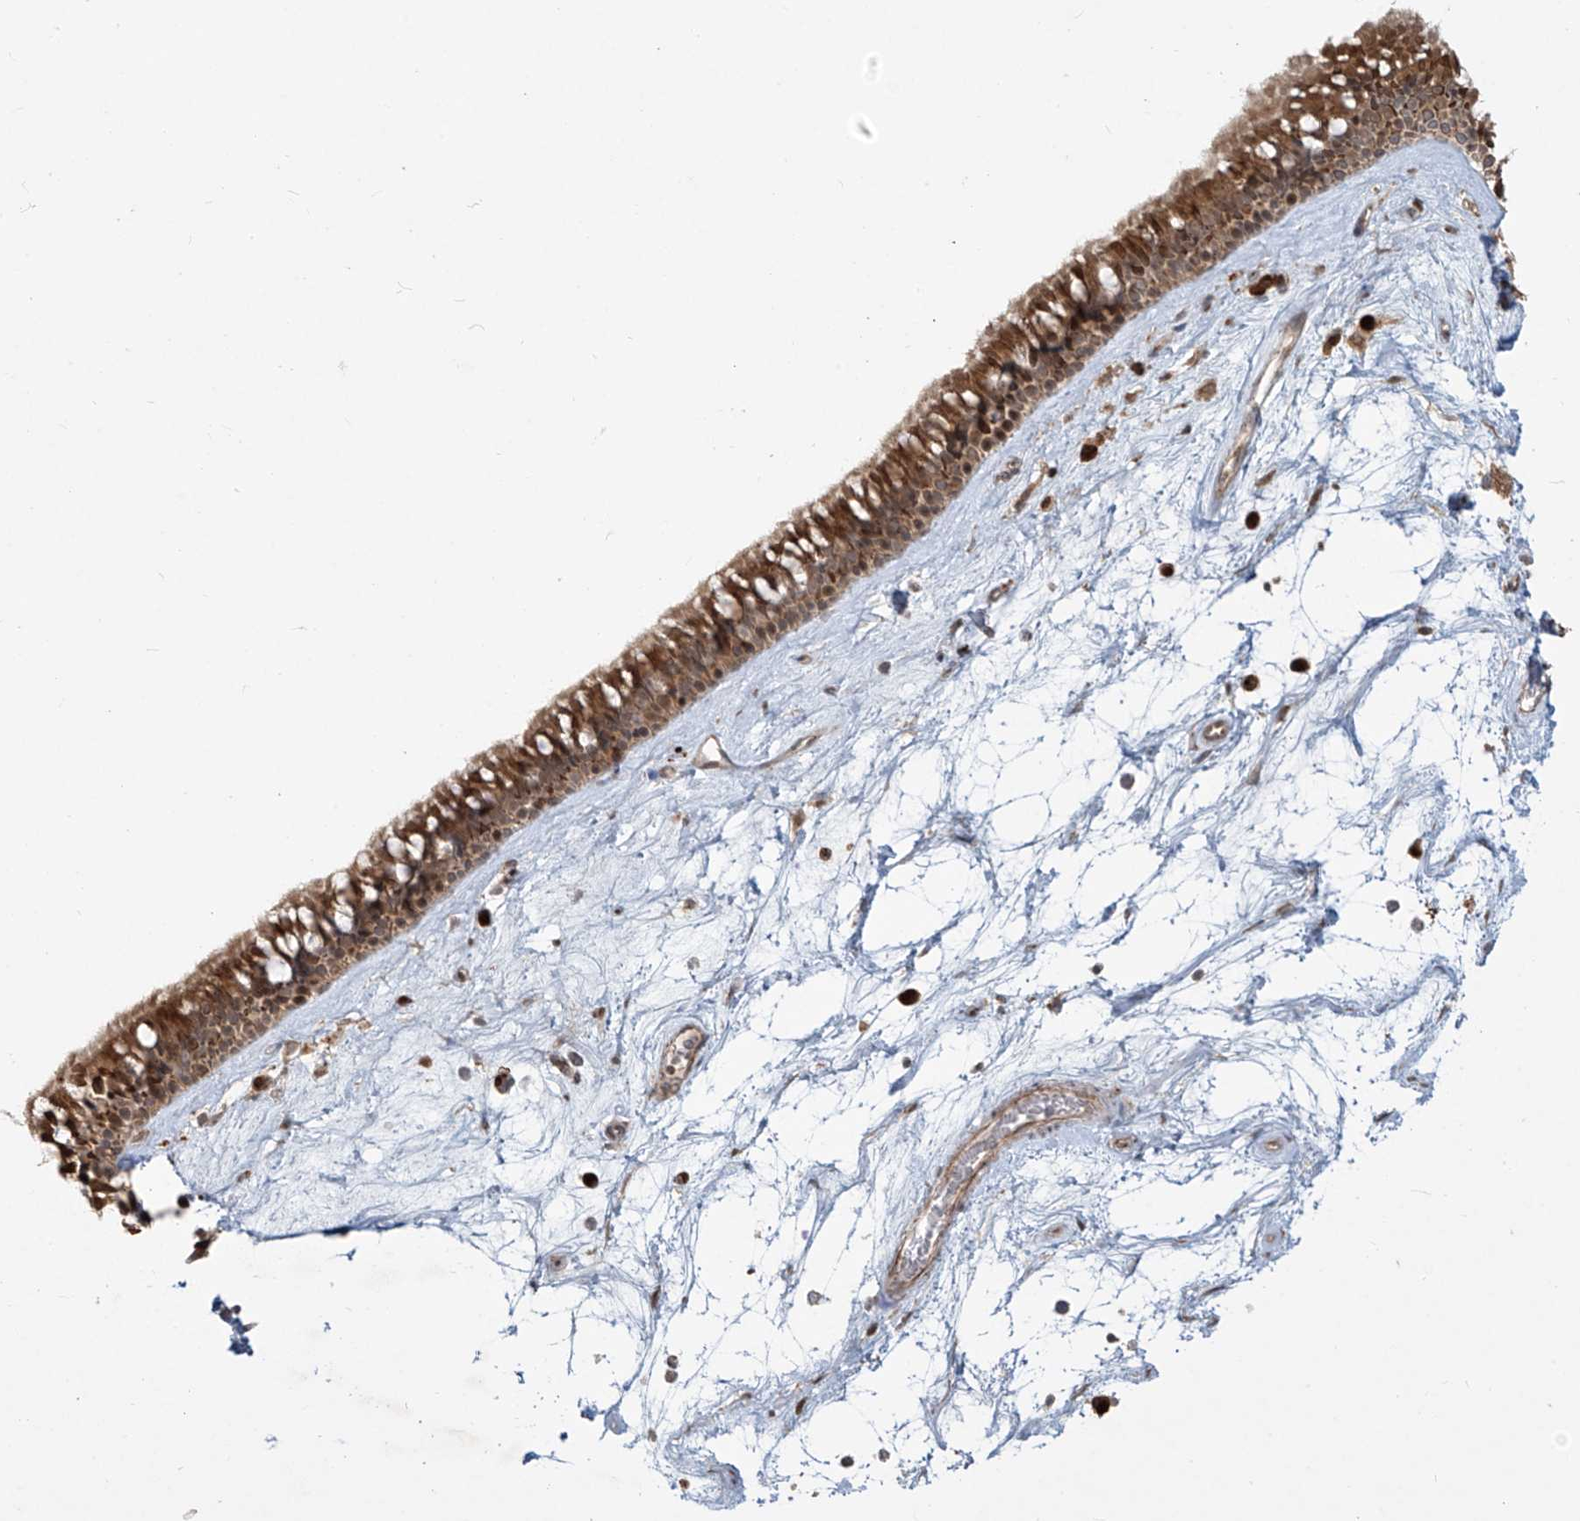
{"staining": {"intensity": "strong", "quantity": ">75%", "location": "cytoplasmic/membranous,nuclear"}, "tissue": "nasopharynx", "cell_type": "Respiratory epithelial cells", "image_type": "normal", "snomed": [{"axis": "morphology", "description": "Normal tissue, NOS"}, {"axis": "topography", "description": "Nasopharynx"}], "caption": "Immunohistochemistry (IHC) histopathology image of benign nasopharynx: nasopharynx stained using immunohistochemistry (IHC) displays high levels of strong protein expression localized specifically in the cytoplasmic/membranous,nuclear of respiratory epithelial cells, appearing as a cytoplasmic/membranous,nuclear brown color.", "gene": "PLEKHM3", "patient": {"sex": "male", "age": 64}}